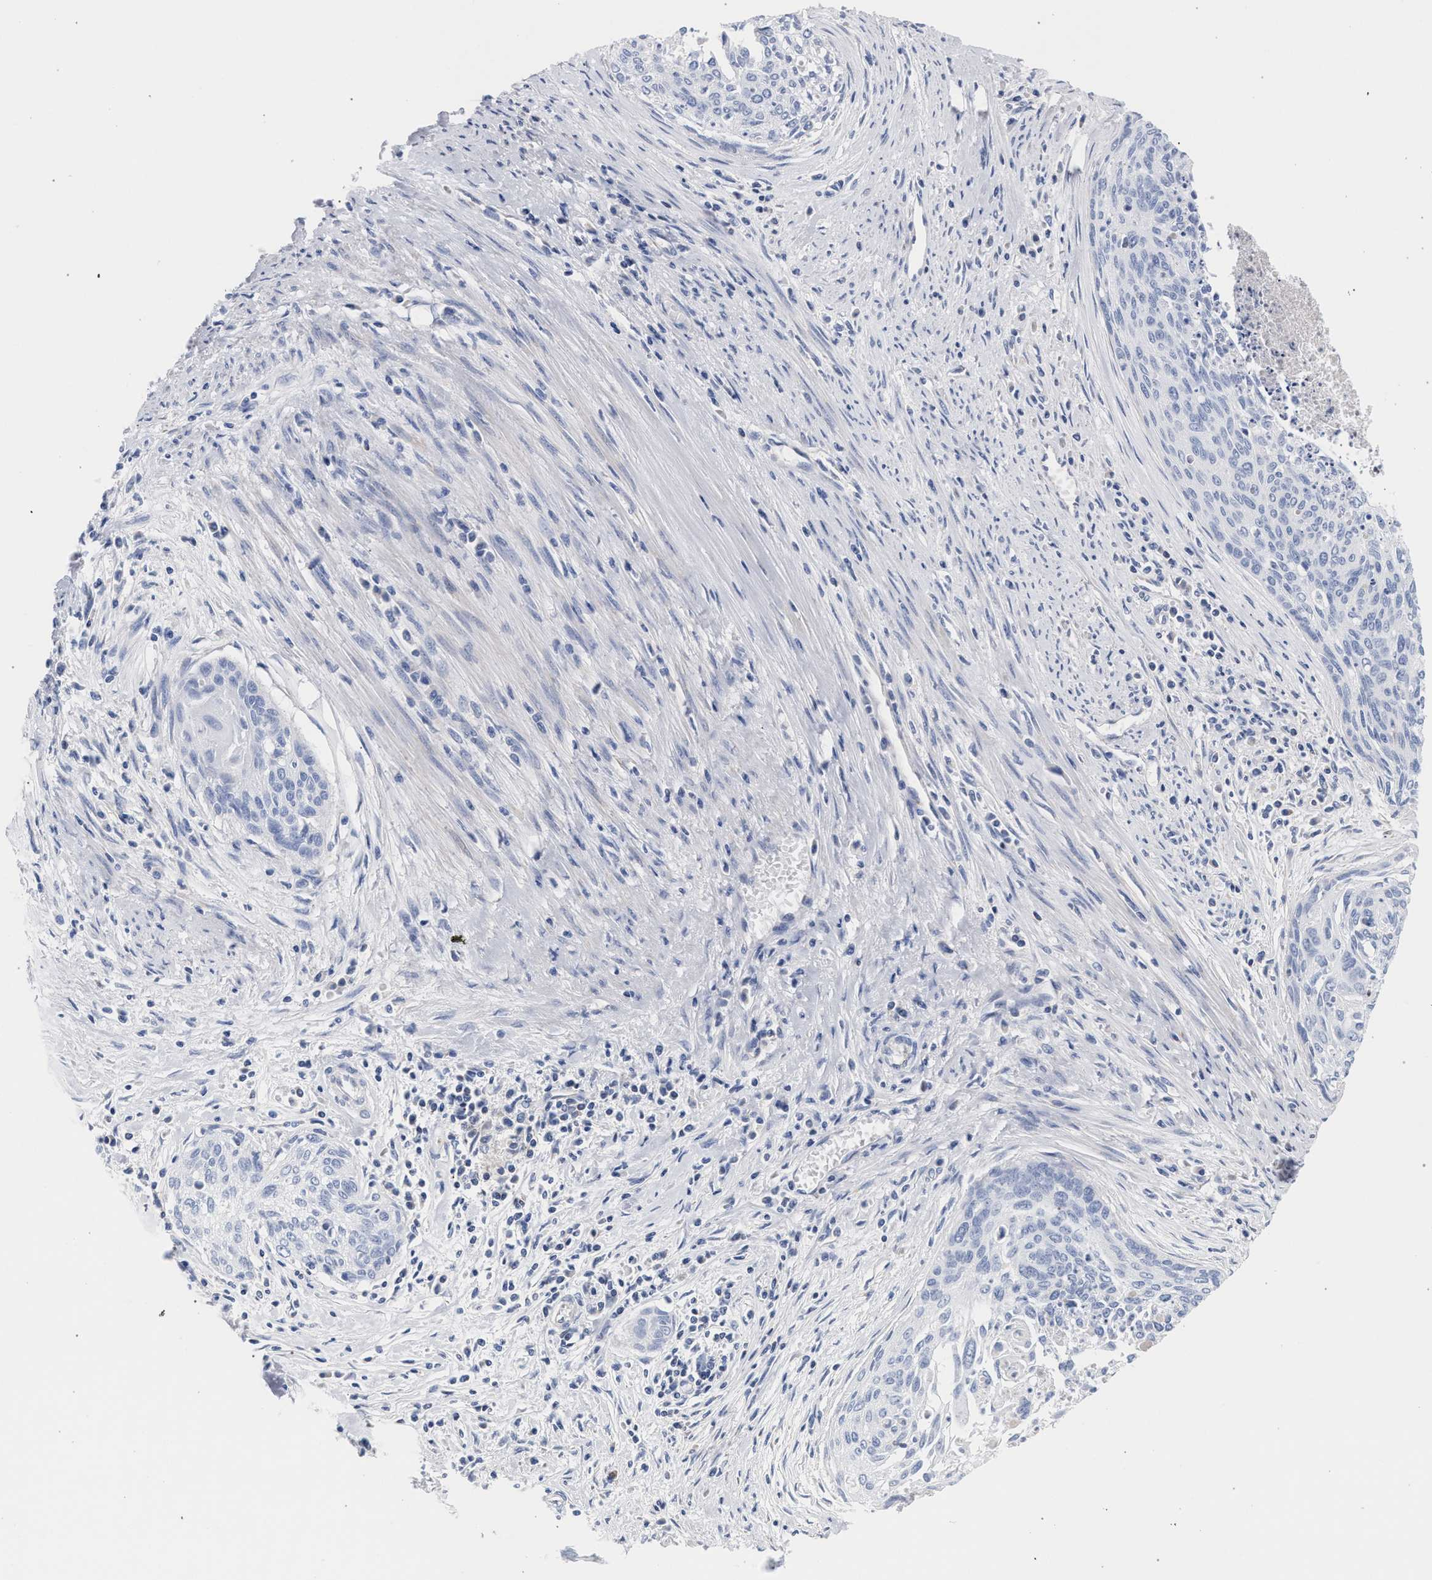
{"staining": {"intensity": "negative", "quantity": "none", "location": "none"}, "tissue": "cervical cancer", "cell_type": "Tumor cells", "image_type": "cancer", "snomed": [{"axis": "morphology", "description": "Squamous cell carcinoma, NOS"}, {"axis": "topography", "description": "Cervix"}], "caption": "Tumor cells show no significant positivity in squamous cell carcinoma (cervical).", "gene": "ECI2", "patient": {"sex": "female", "age": 55}}